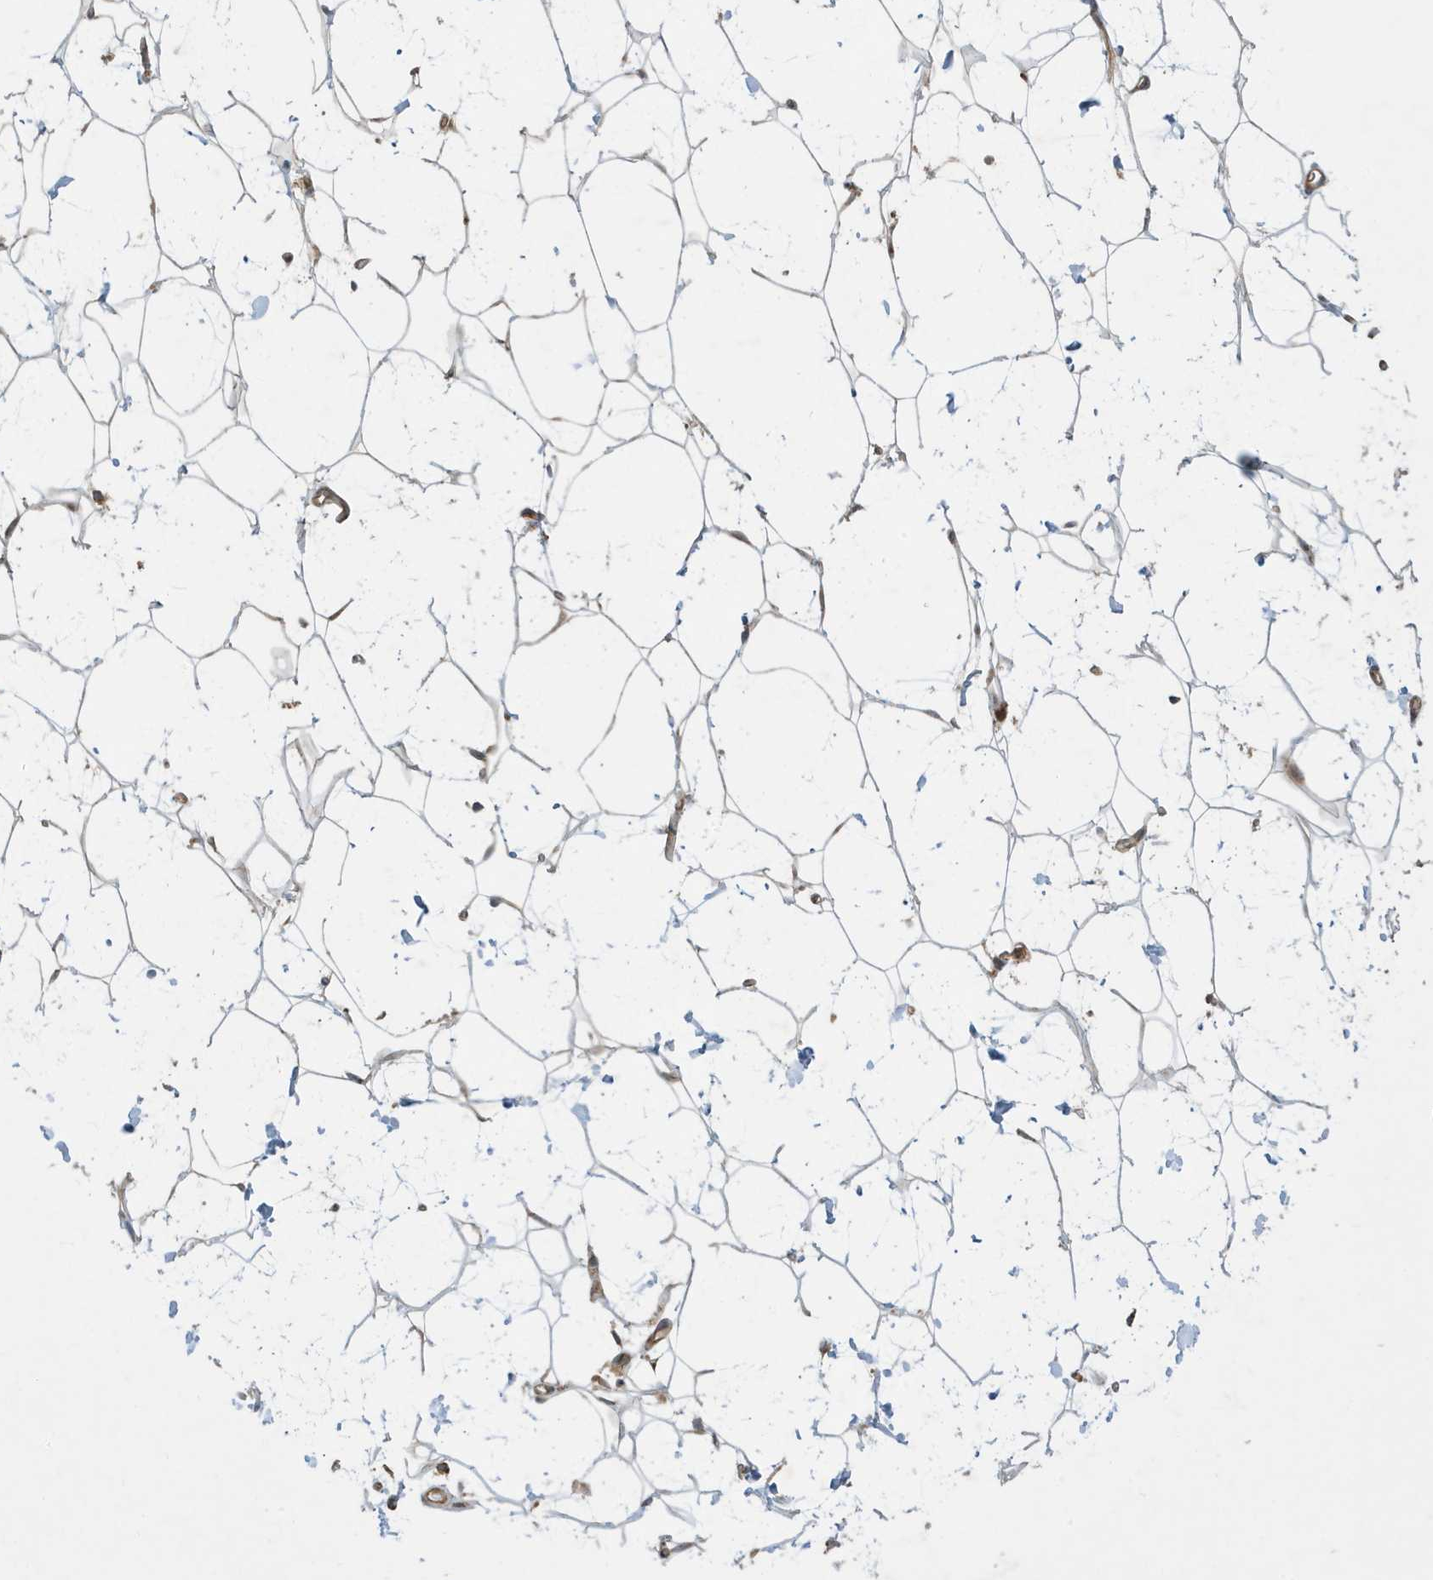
{"staining": {"intensity": "weak", "quantity": ">75%", "location": "cytoplasmic/membranous"}, "tissue": "adipose tissue", "cell_type": "Adipocytes", "image_type": "normal", "snomed": [{"axis": "morphology", "description": "Normal tissue, NOS"}, {"axis": "topography", "description": "Breast"}], "caption": "Immunohistochemical staining of normal adipose tissue exhibits >75% levels of weak cytoplasmic/membranous protein positivity in approximately >75% of adipocytes. Using DAB (3,3'-diaminobenzidine) (brown) and hematoxylin (blue) stains, captured at high magnification using brightfield microscopy.", "gene": "IFT57", "patient": {"sex": "female", "age": 26}}